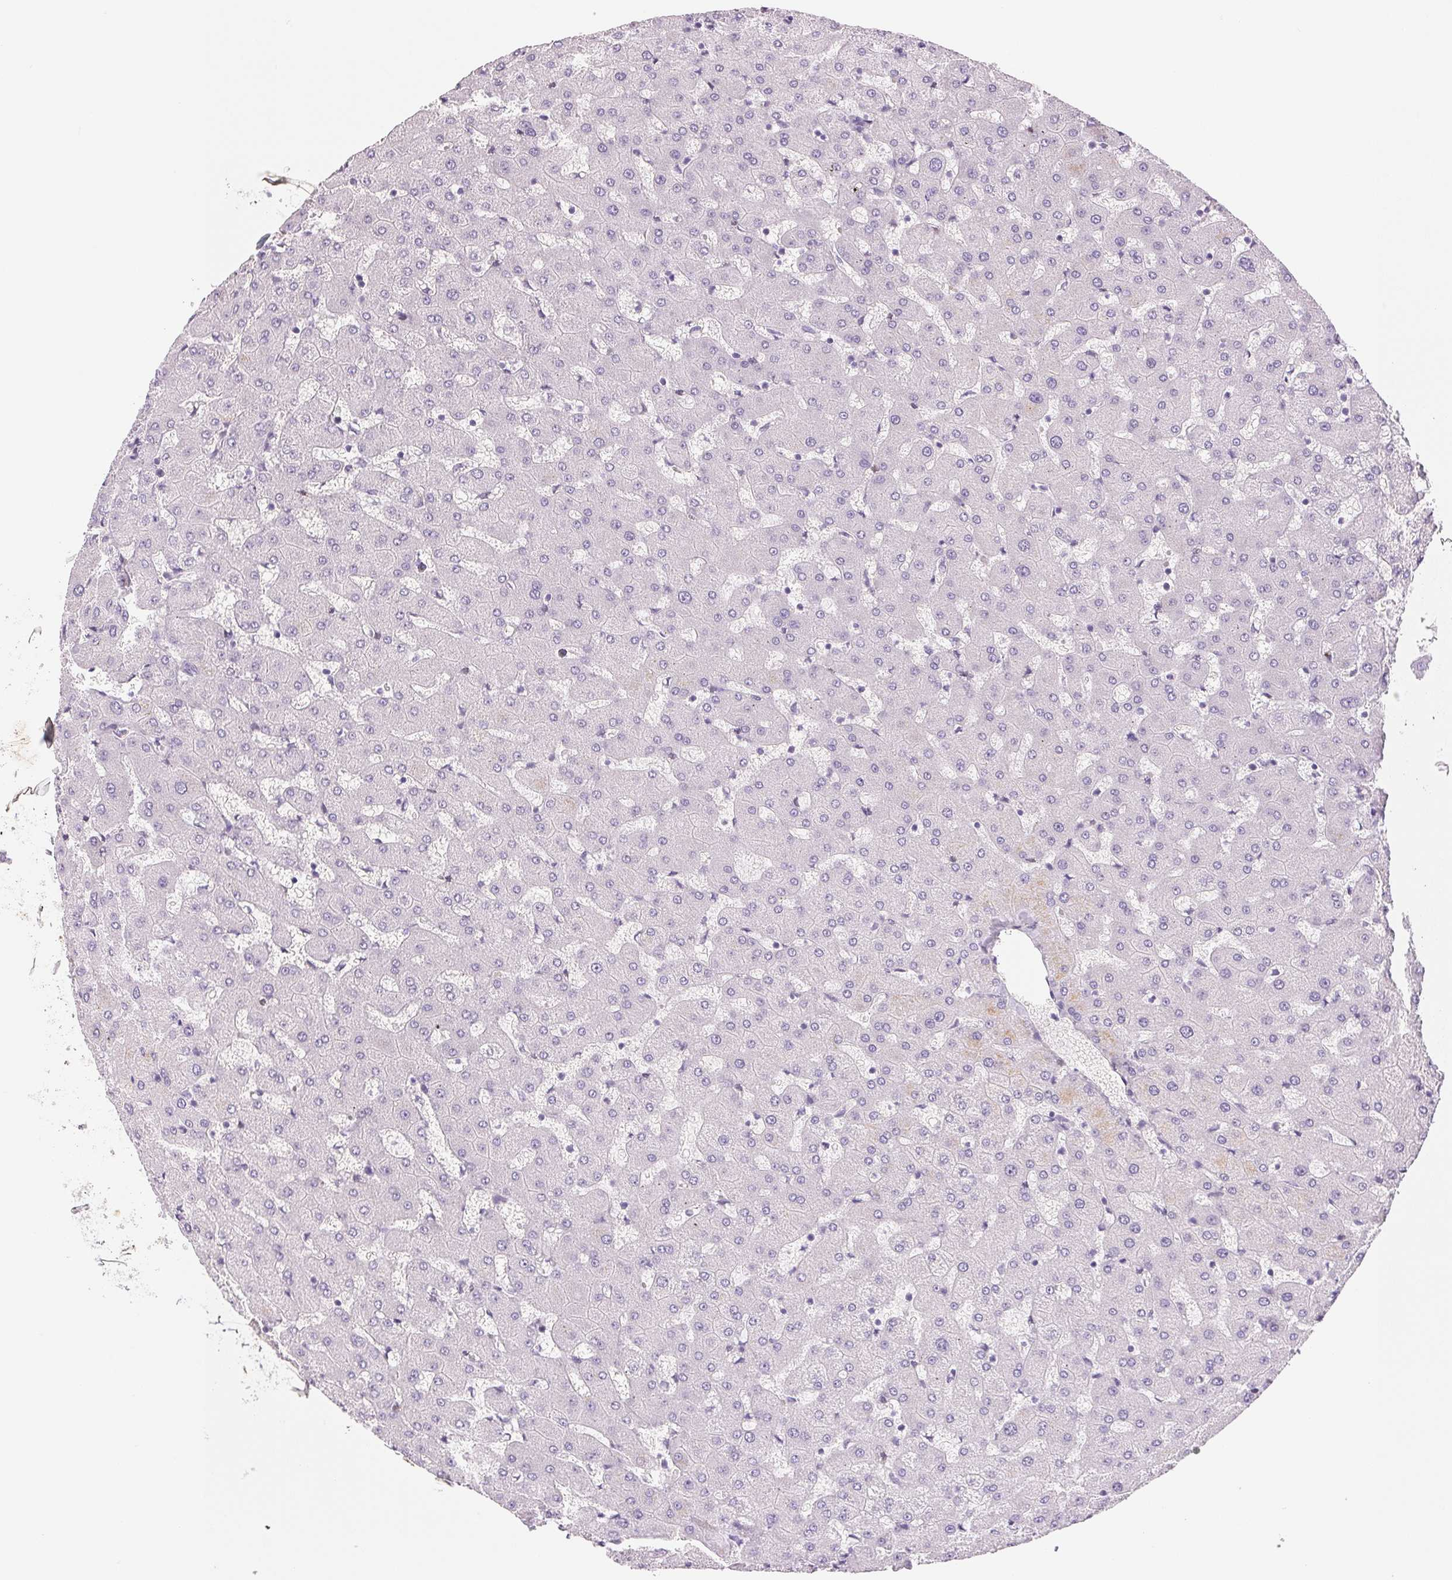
{"staining": {"intensity": "negative", "quantity": "none", "location": "none"}, "tissue": "liver", "cell_type": "Cholangiocytes", "image_type": "normal", "snomed": [{"axis": "morphology", "description": "Normal tissue, NOS"}, {"axis": "topography", "description": "Liver"}], "caption": "Immunohistochemistry photomicrograph of unremarkable liver: liver stained with DAB reveals no significant protein staining in cholangiocytes. Nuclei are stained in blue.", "gene": "SMTN", "patient": {"sex": "female", "age": 63}}